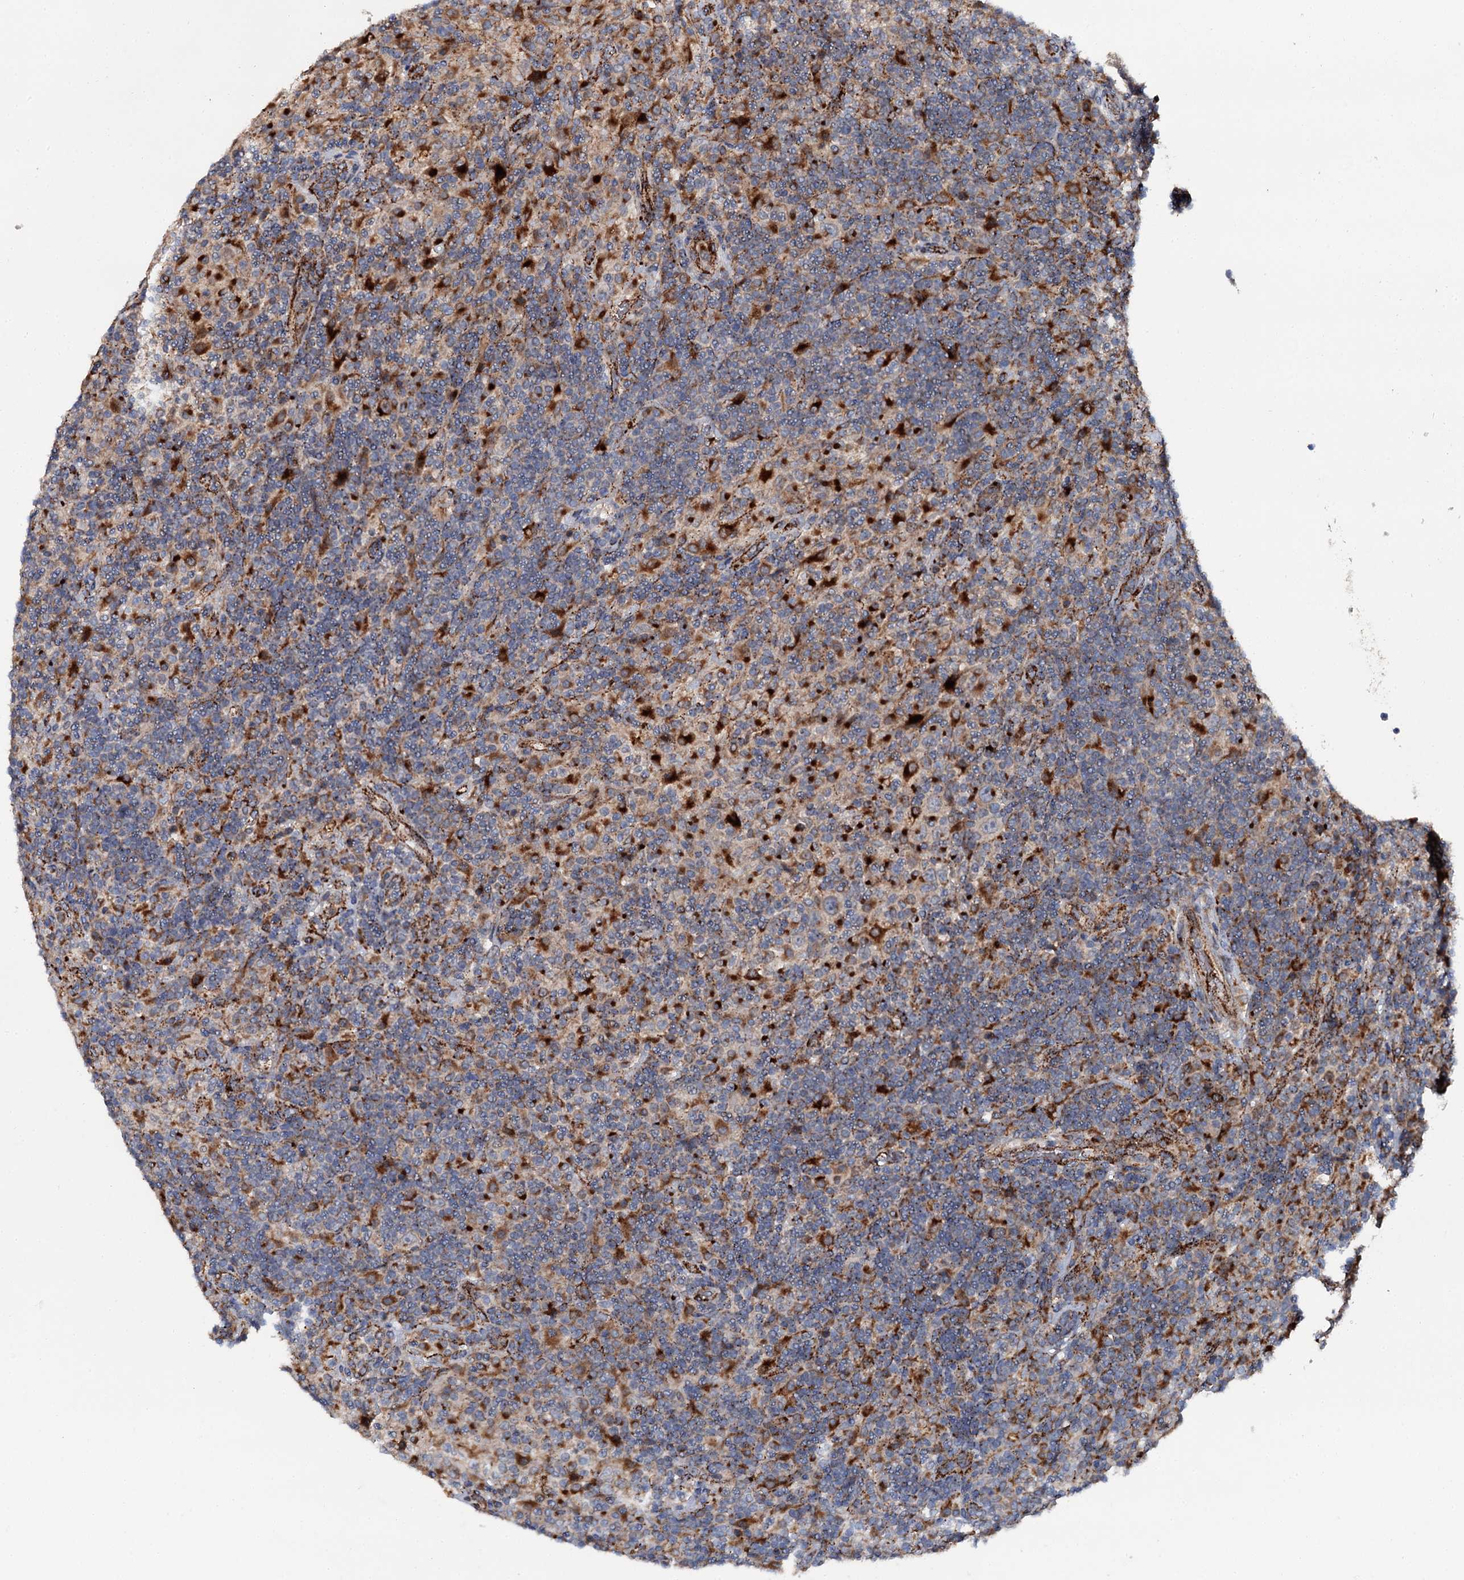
{"staining": {"intensity": "moderate", "quantity": "<25%", "location": "cytoplasmic/membranous"}, "tissue": "lymphoma", "cell_type": "Tumor cells", "image_type": "cancer", "snomed": [{"axis": "morphology", "description": "Hodgkin's disease, NOS"}, {"axis": "topography", "description": "Lymph node"}], "caption": "Immunohistochemistry (IHC) staining of lymphoma, which reveals low levels of moderate cytoplasmic/membranous staining in about <25% of tumor cells indicating moderate cytoplasmic/membranous protein positivity. The staining was performed using DAB (brown) for protein detection and nuclei were counterstained in hematoxylin (blue).", "gene": "GBA1", "patient": {"sex": "male", "age": 70}}